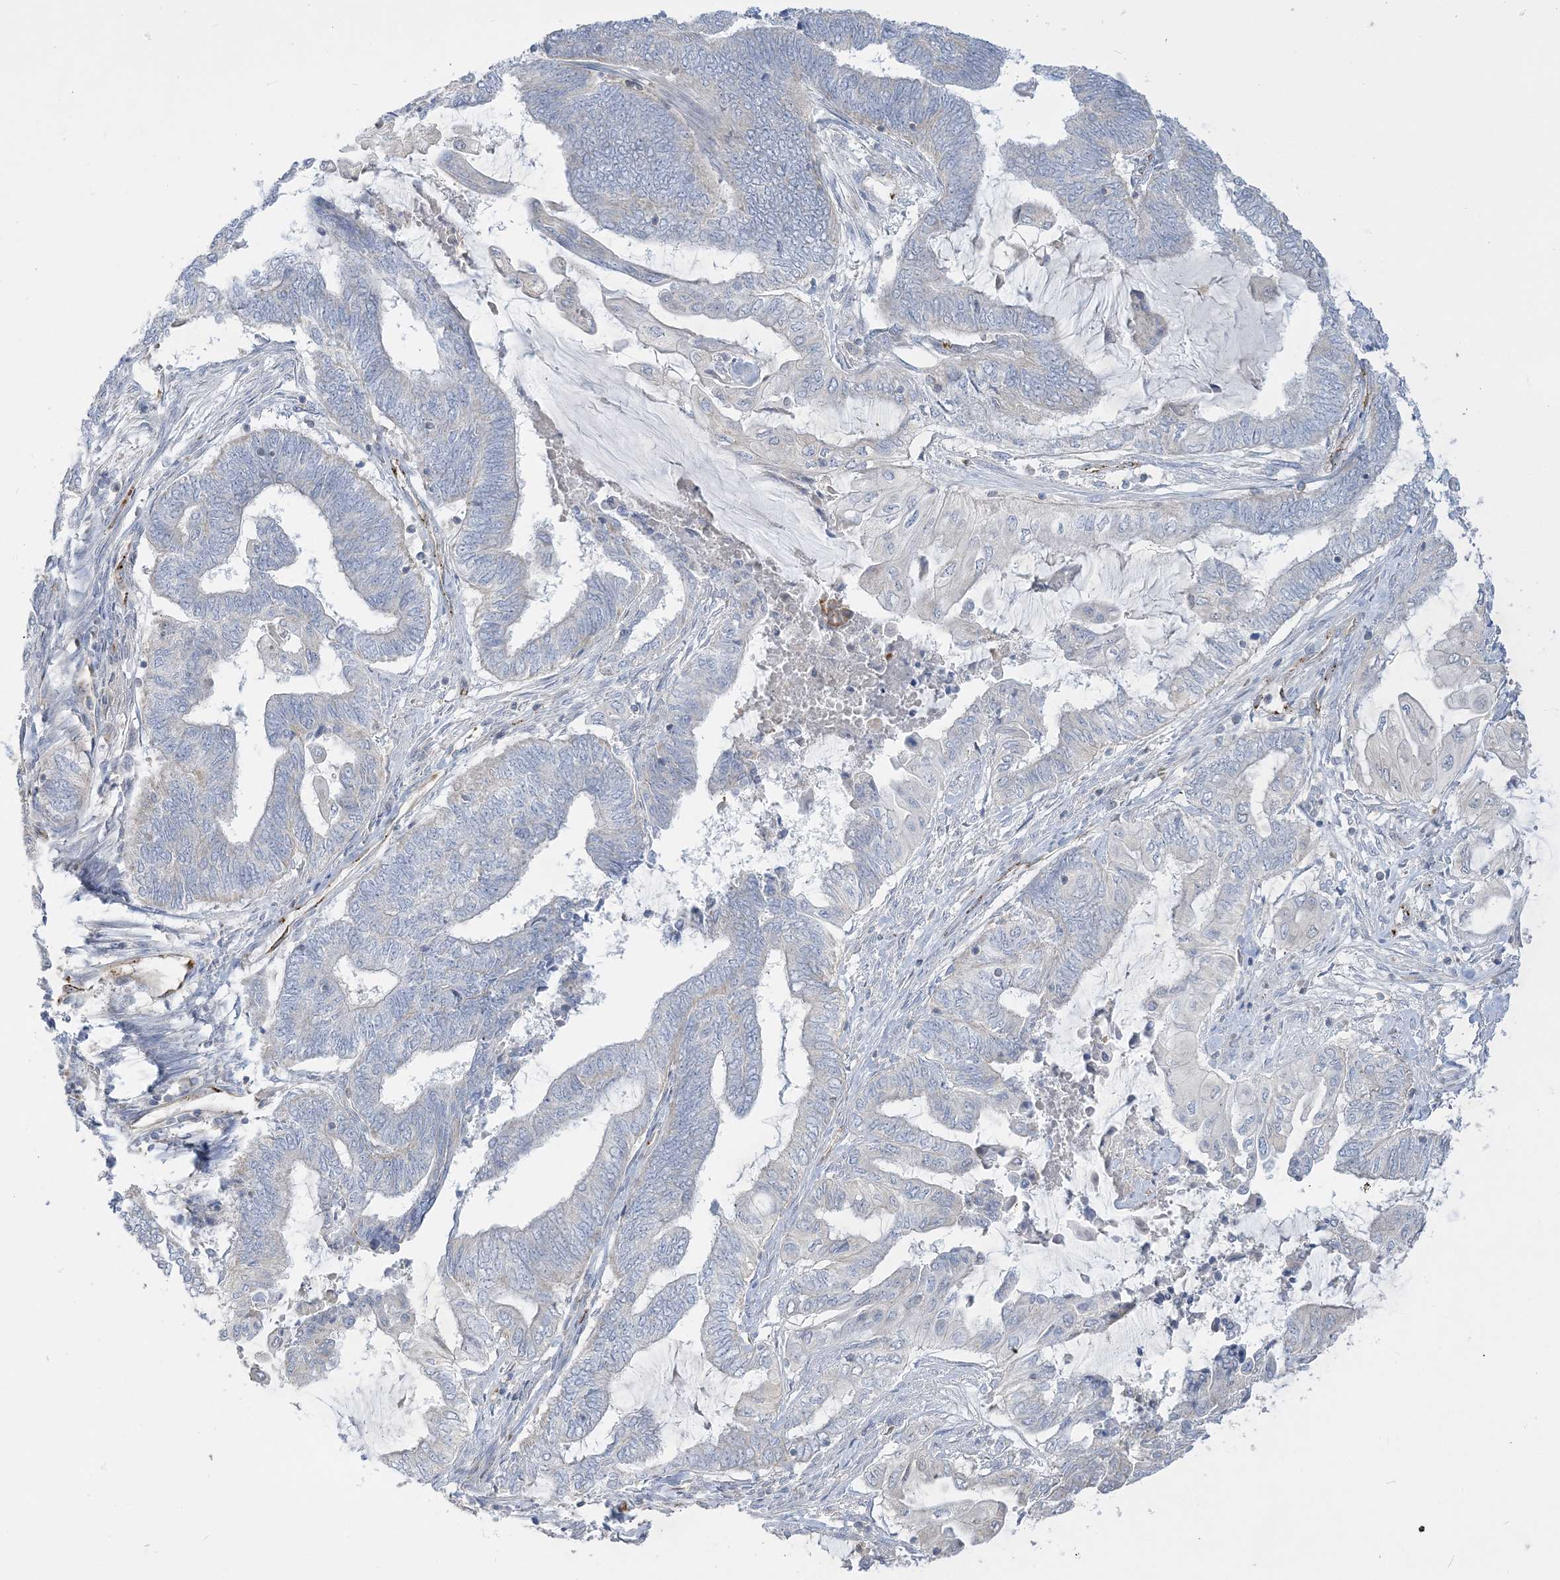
{"staining": {"intensity": "negative", "quantity": "none", "location": "none"}, "tissue": "endometrial cancer", "cell_type": "Tumor cells", "image_type": "cancer", "snomed": [{"axis": "morphology", "description": "Adenocarcinoma, NOS"}, {"axis": "topography", "description": "Uterus"}, {"axis": "topography", "description": "Endometrium"}], "caption": "IHC image of human endometrial cancer (adenocarcinoma) stained for a protein (brown), which demonstrates no positivity in tumor cells.", "gene": "INPP1", "patient": {"sex": "female", "age": 70}}